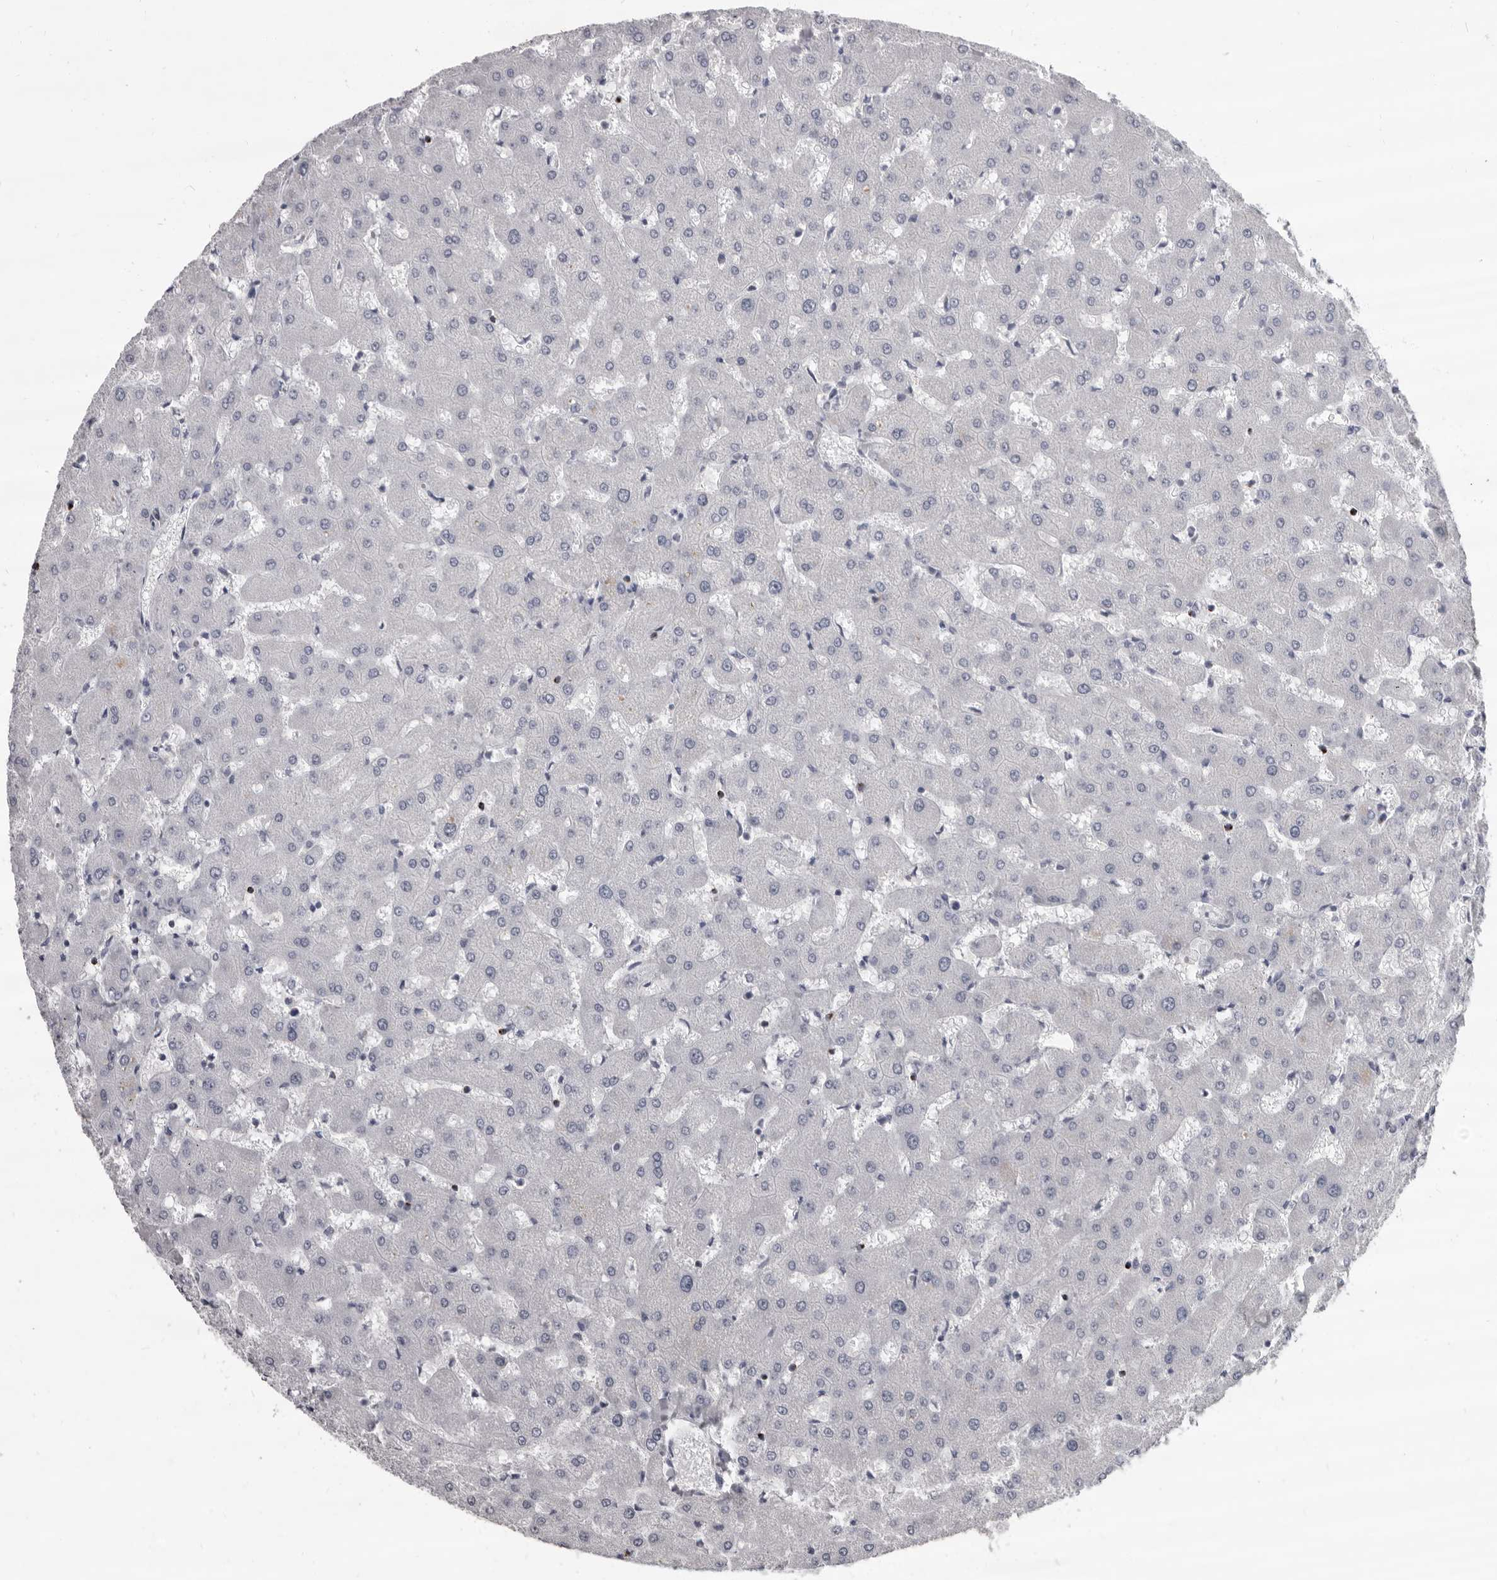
{"staining": {"intensity": "negative", "quantity": "none", "location": "none"}, "tissue": "liver", "cell_type": "Cholangiocytes", "image_type": "normal", "snomed": [{"axis": "morphology", "description": "Normal tissue, NOS"}, {"axis": "topography", "description": "Liver"}], "caption": "Immunohistochemical staining of benign liver reveals no significant positivity in cholangiocytes. Brightfield microscopy of IHC stained with DAB (brown) and hematoxylin (blue), captured at high magnification.", "gene": "GZMH", "patient": {"sex": "female", "age": 63}}